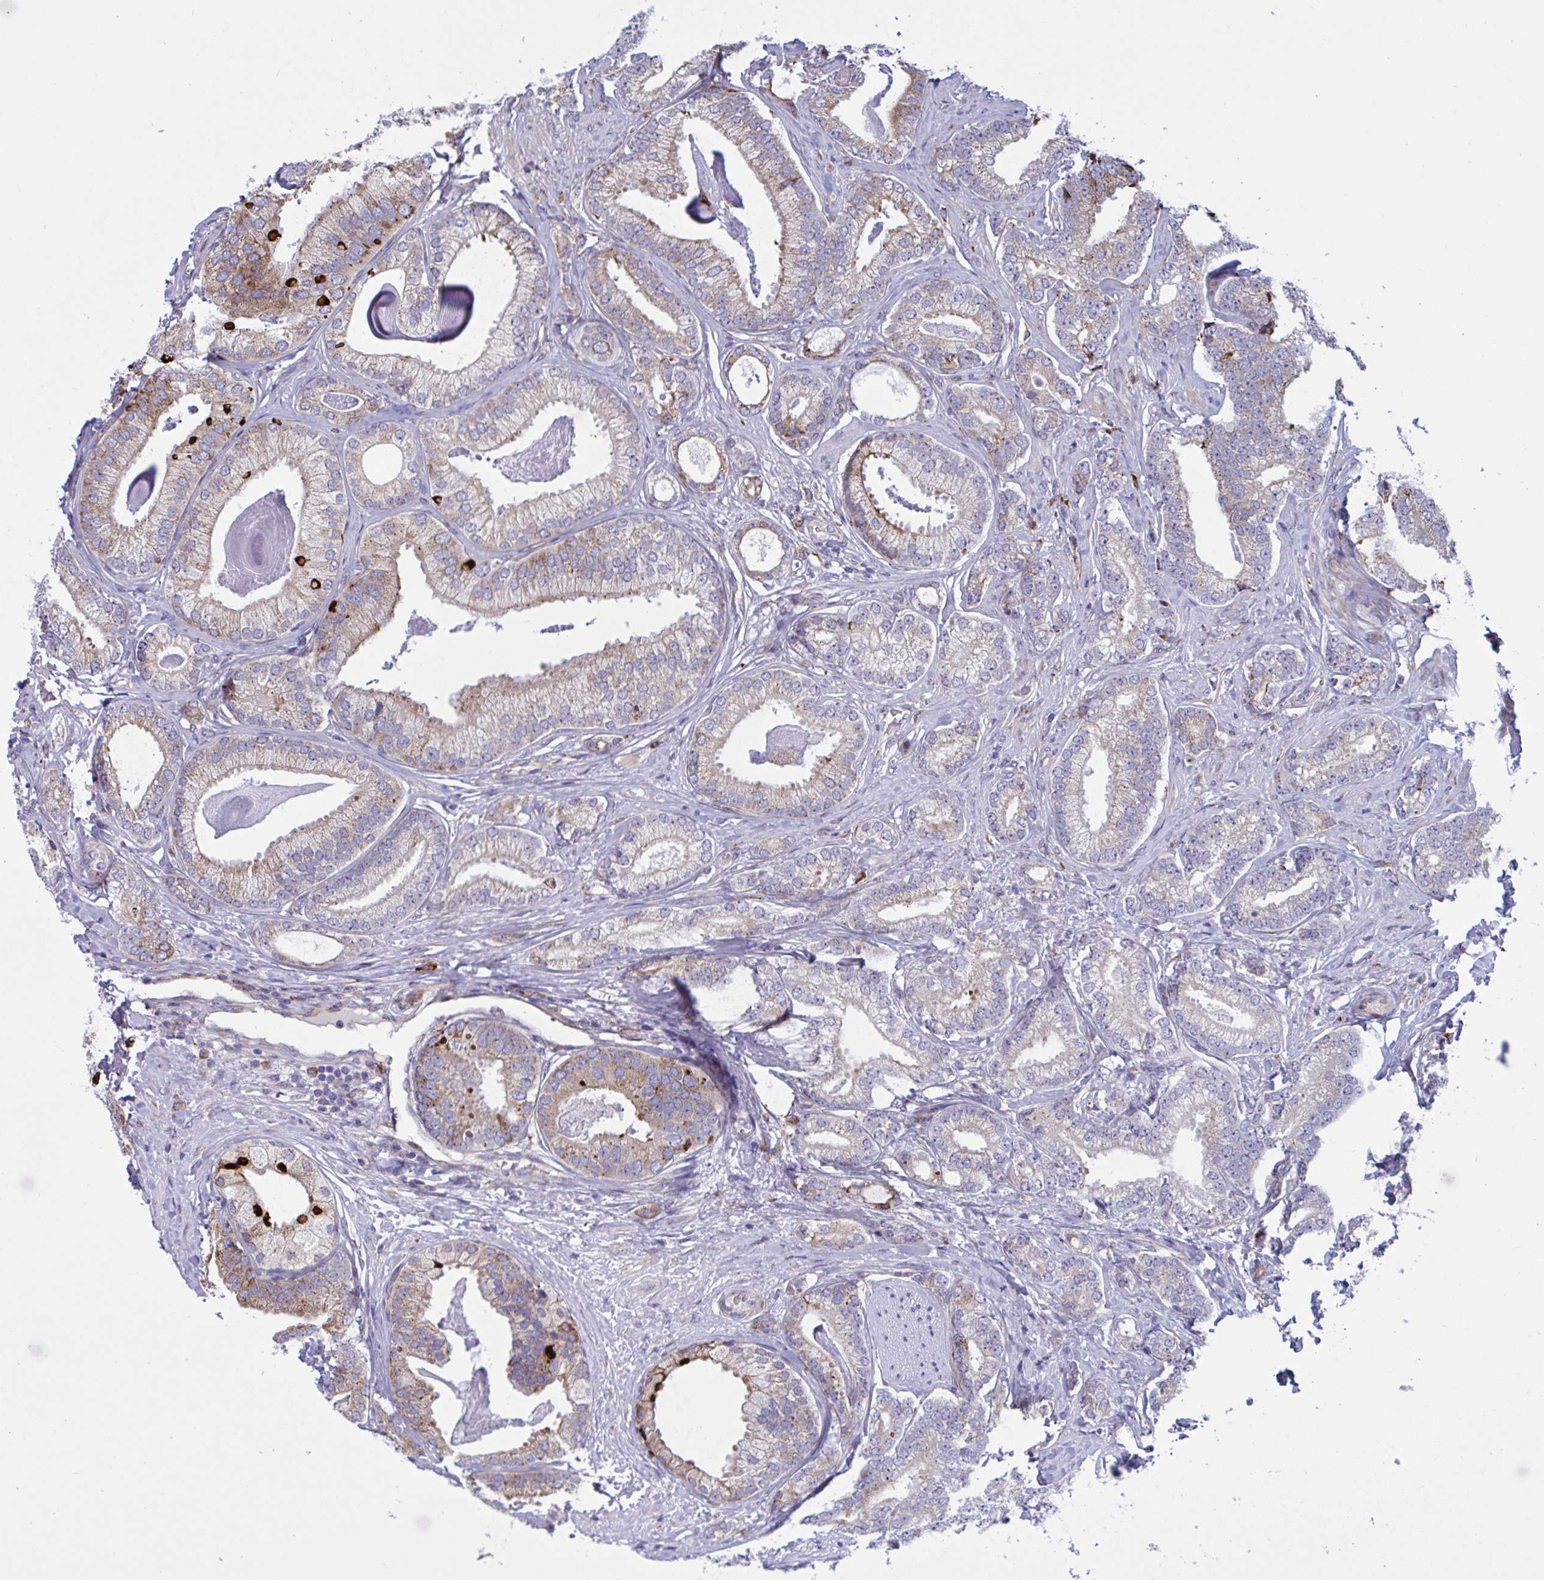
{"staining": {"intensity": "moderate", "quantity": "<25%", "location": "cytoplasmic/membranous"}, "tissue": "prostate cancer", "cell_type": "Tumor cells", "image_type": "cancer", "snomed": [{"axis": "morphology", "description": "Adenocarcinoma, Low grade"}, {"axis": "topography", "description": "Prostate"}], "caption": "Low-grade adenocarcinoma (prostate) stained for a protein (brown) reveals moderate cytoplasmic/membranous positive expression in about <25% of tumor cells.", "gene": "PEAK3", "patient": {"sex": "male", "age": 63}}